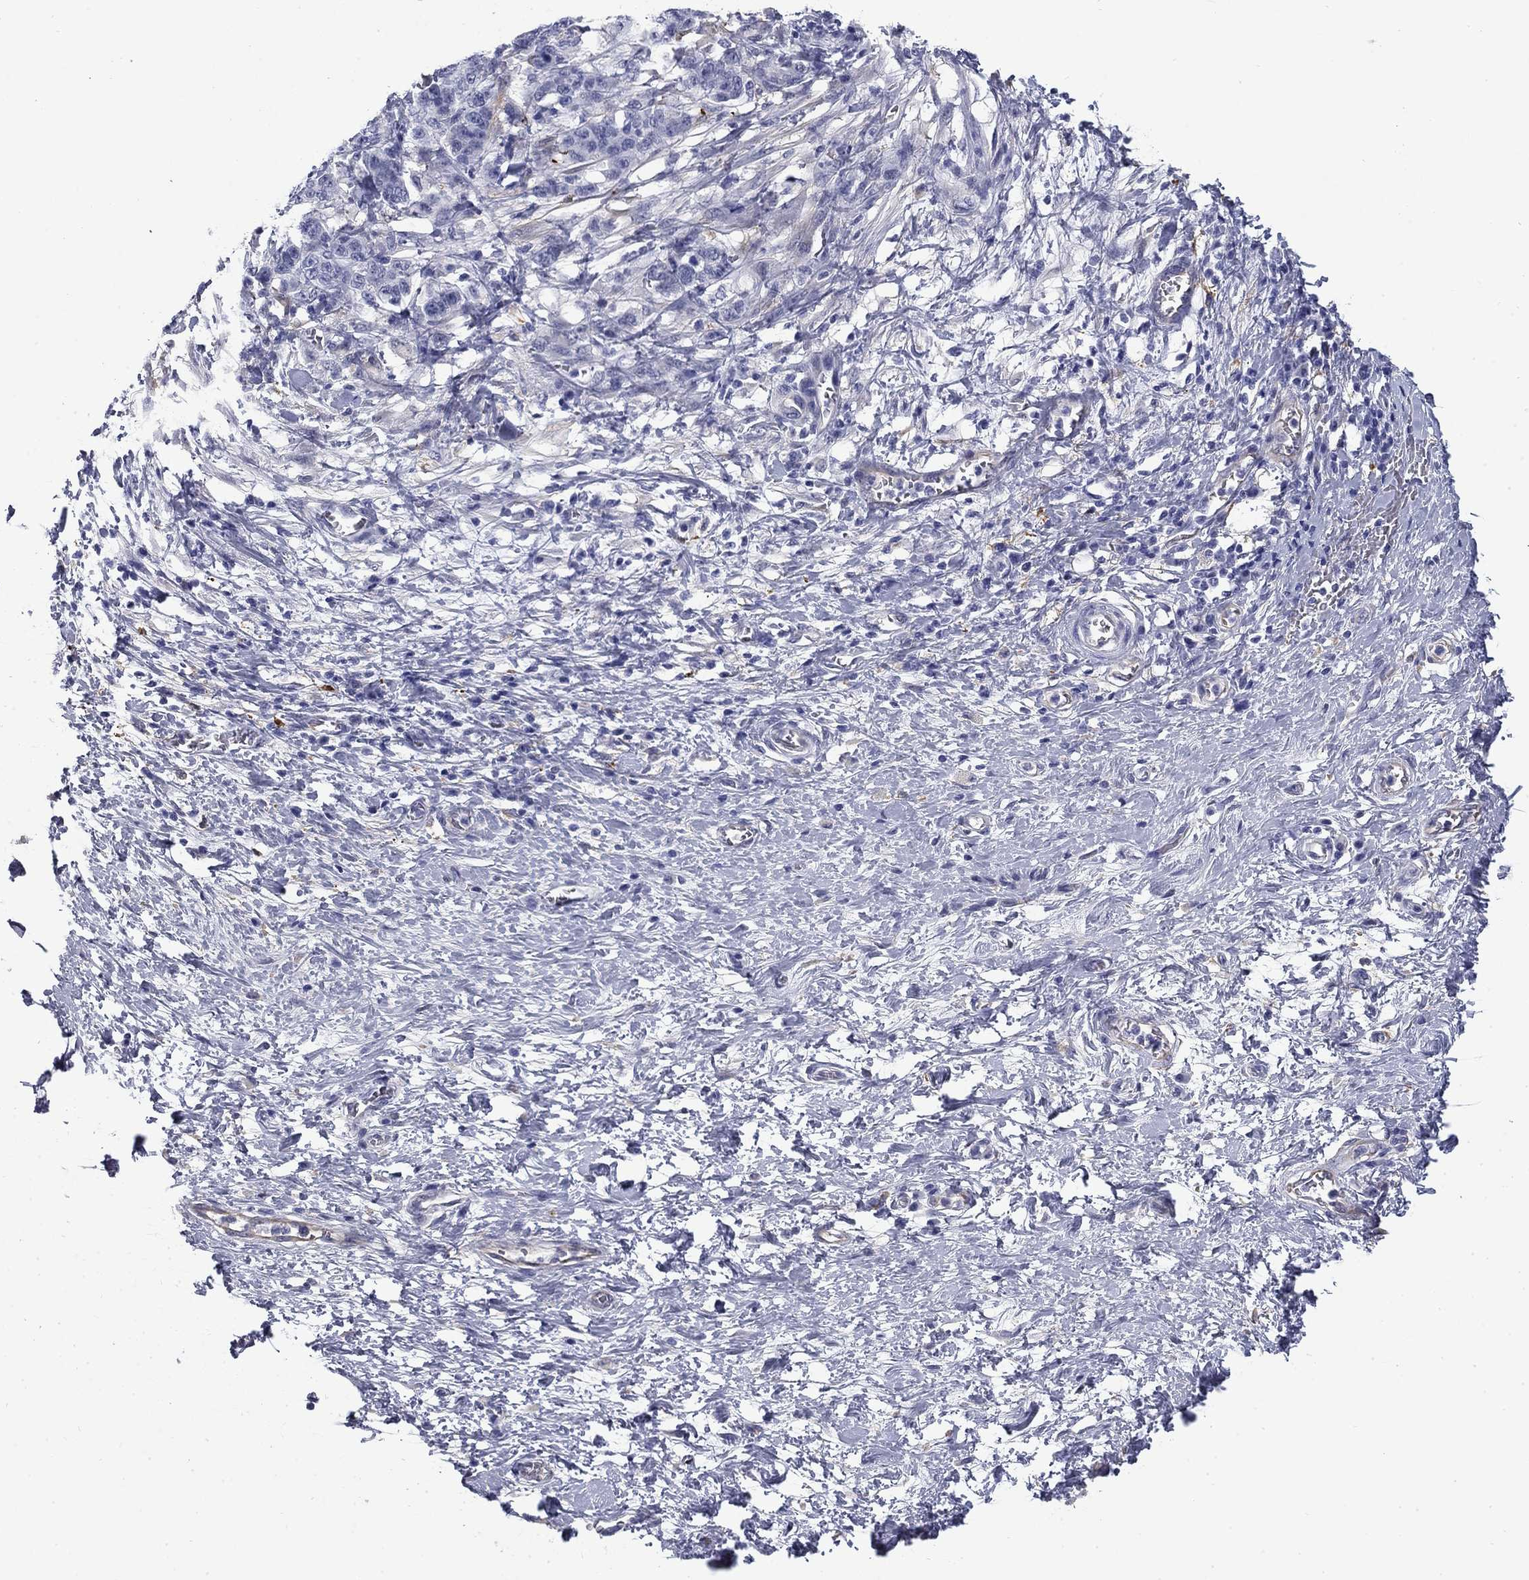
{"staining": {"intensity": "negative", "quantity": "none", "location": "none"}, "tissue": "stomach cancer", "cell_type": "Tumor cells", "image_type": "cancer", "snomed": [{"axis": "morphology", "description": "Normal tissue, NOS"}, {"axis": "morphology", "description": "Adenocarcinoma, NOS"}, {"axis": "topography", "description": "Stomach"}], "caption": "Tumor cells show no significant staining in stomach cancer (adenocarcinoma).", "gene": "BCL2L14", "patient": {"sex": "female", "age": 64}}